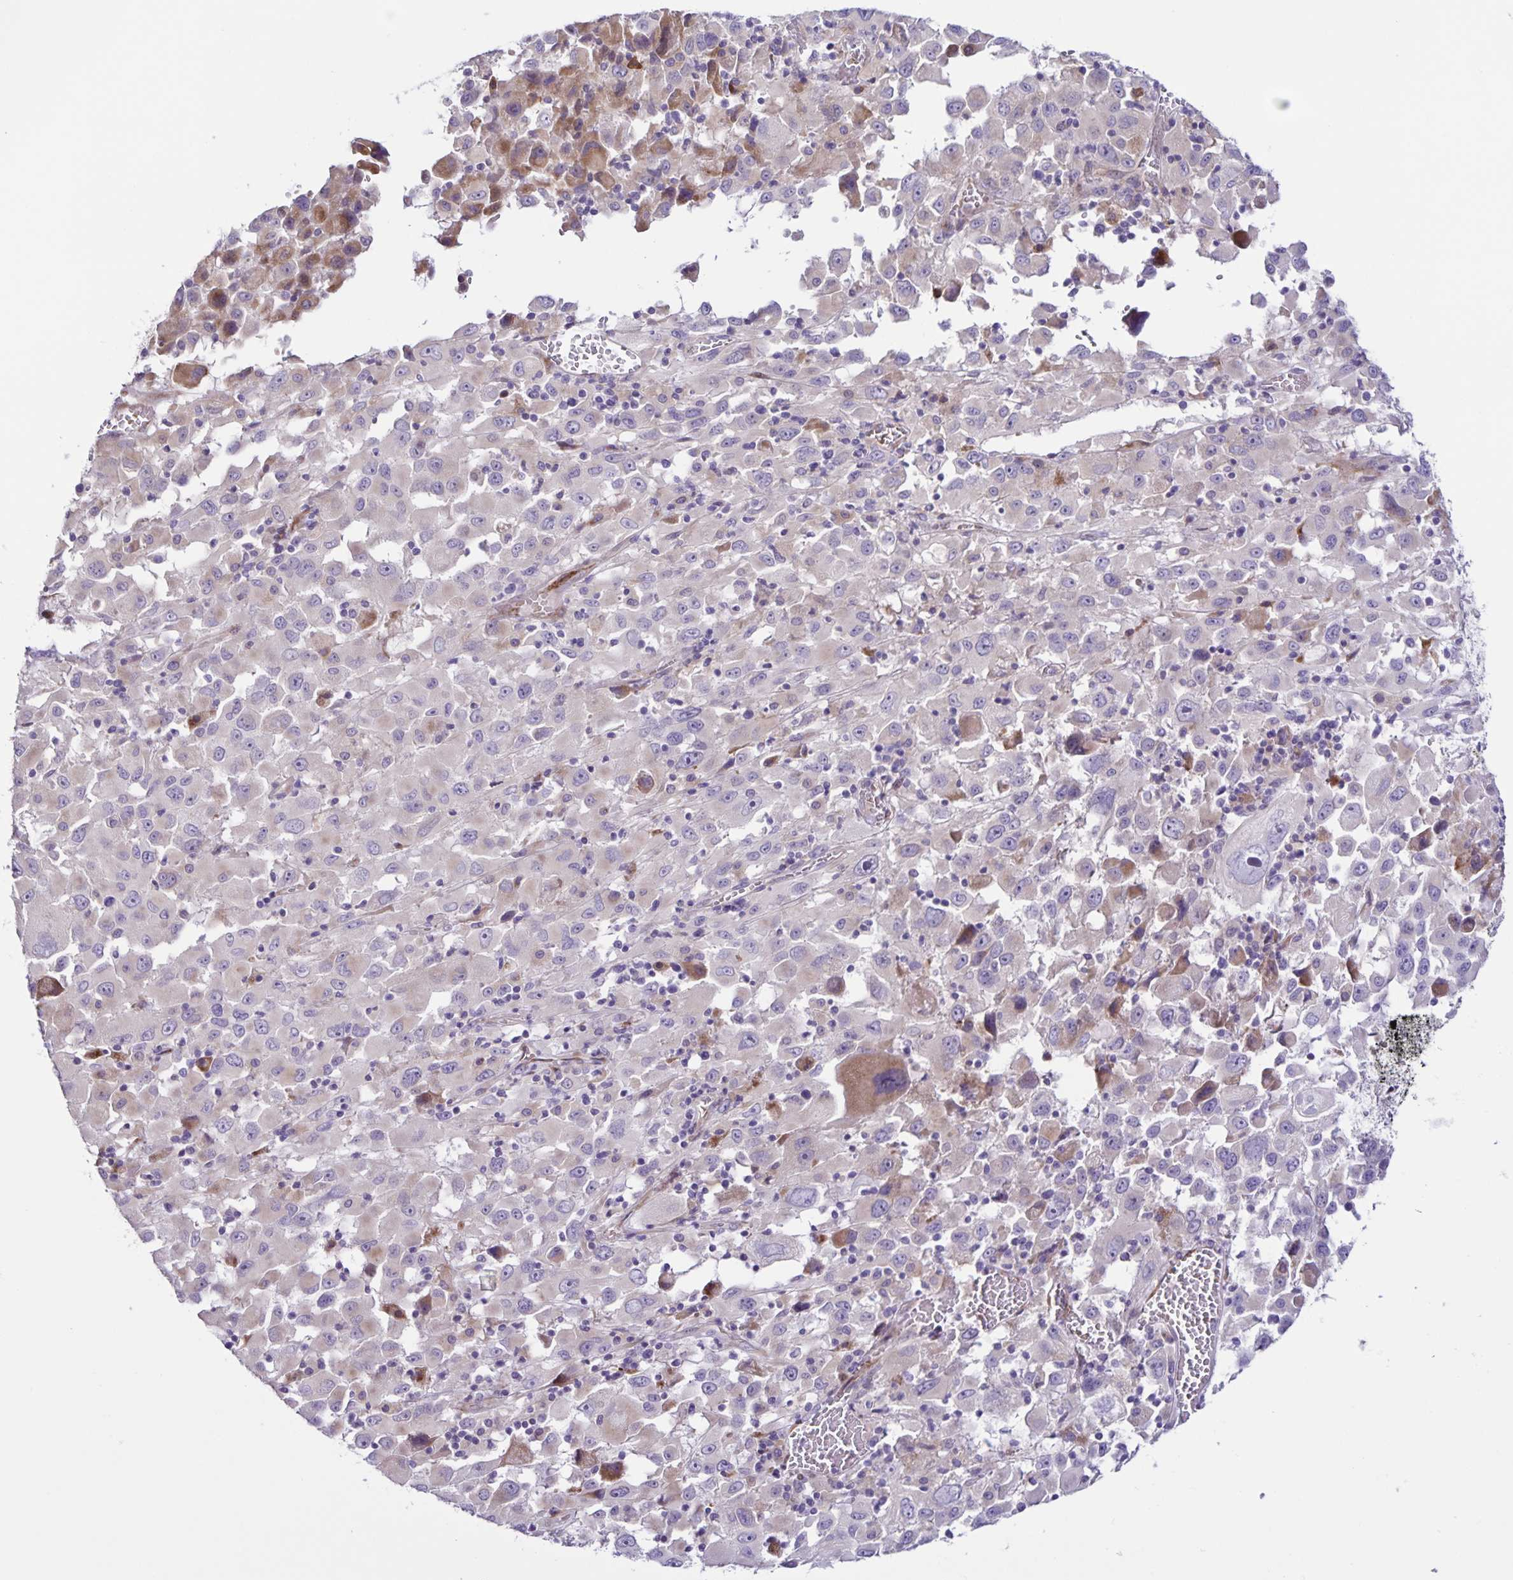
{"staining": {"intensity": "negative", "quantity": "none", "location": "none"}, "tissue": "melanoma", "cell_type": "Tumor cells", "image_type": "cancer", "snomed": [{"axis": "morphology", "description": "Malignant melanoma, Metastatic site"}, {"axis": "topography", "description": "Soft tissue"}], "caption": "The image reveals no staining of tumor cells in melanoma.", "gene": "RNFT2", "patient": {"sex": "male", "age": 50}}